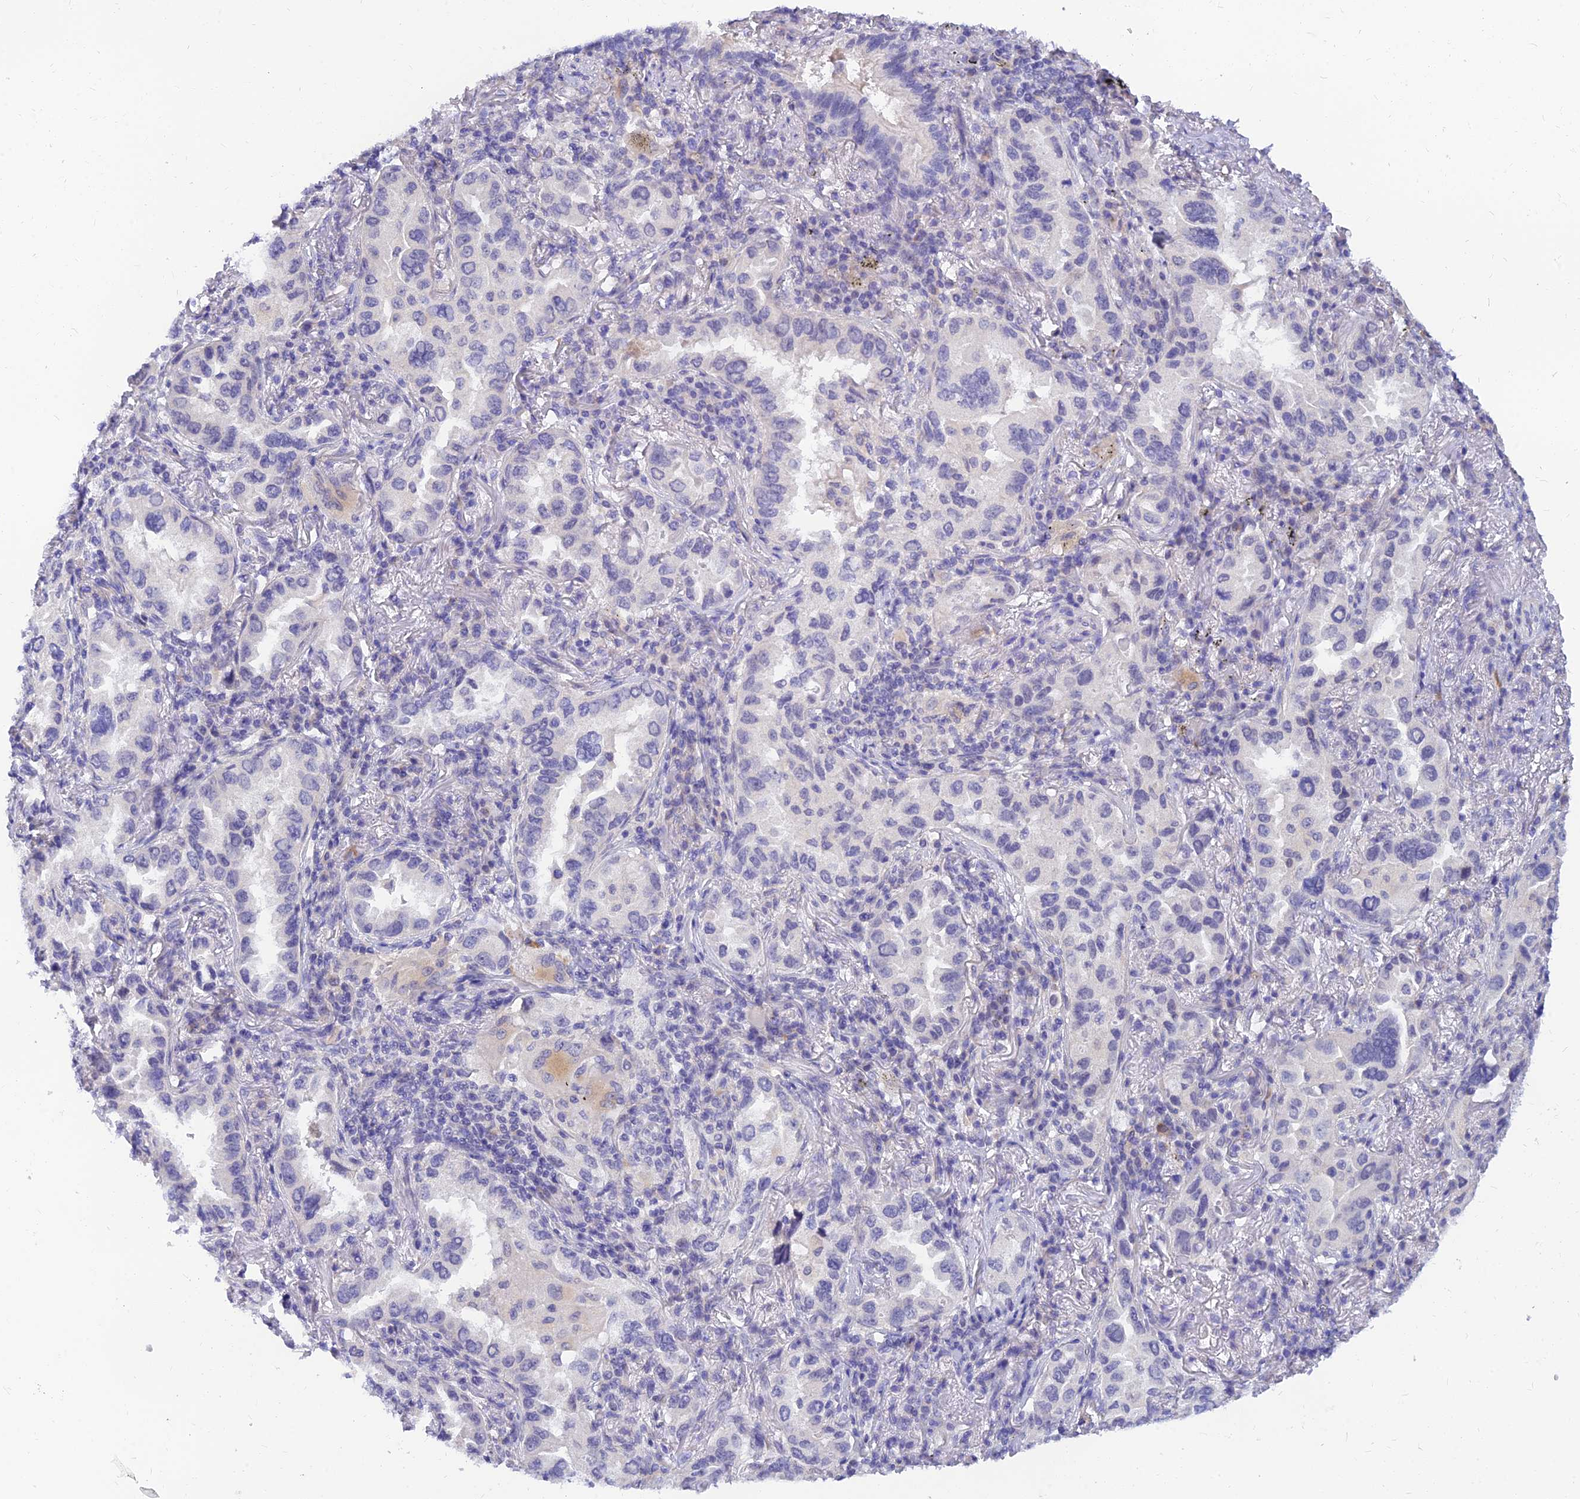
{"staining": {"intensity": "negative", "quantity": "none", "location": "none"}, "tissue": "lung cancer", "cell_type": "Tumor cells", "image_type": "cancer", "snomed": [{"axis": "morphology", "description": "Adenocarcinoma, NOS"}, {"axis": "topography", "description": "Lung"}], "caption": "An image of adenocarcinoma (lung) stained for a protein exhibits no brown staining in tumor cells. (Immunohistochemistry (ihc), brightfield microscopy, high magnification).", "gene": "TMEM161B", "patient": {"sex": "female", "age": 69}}